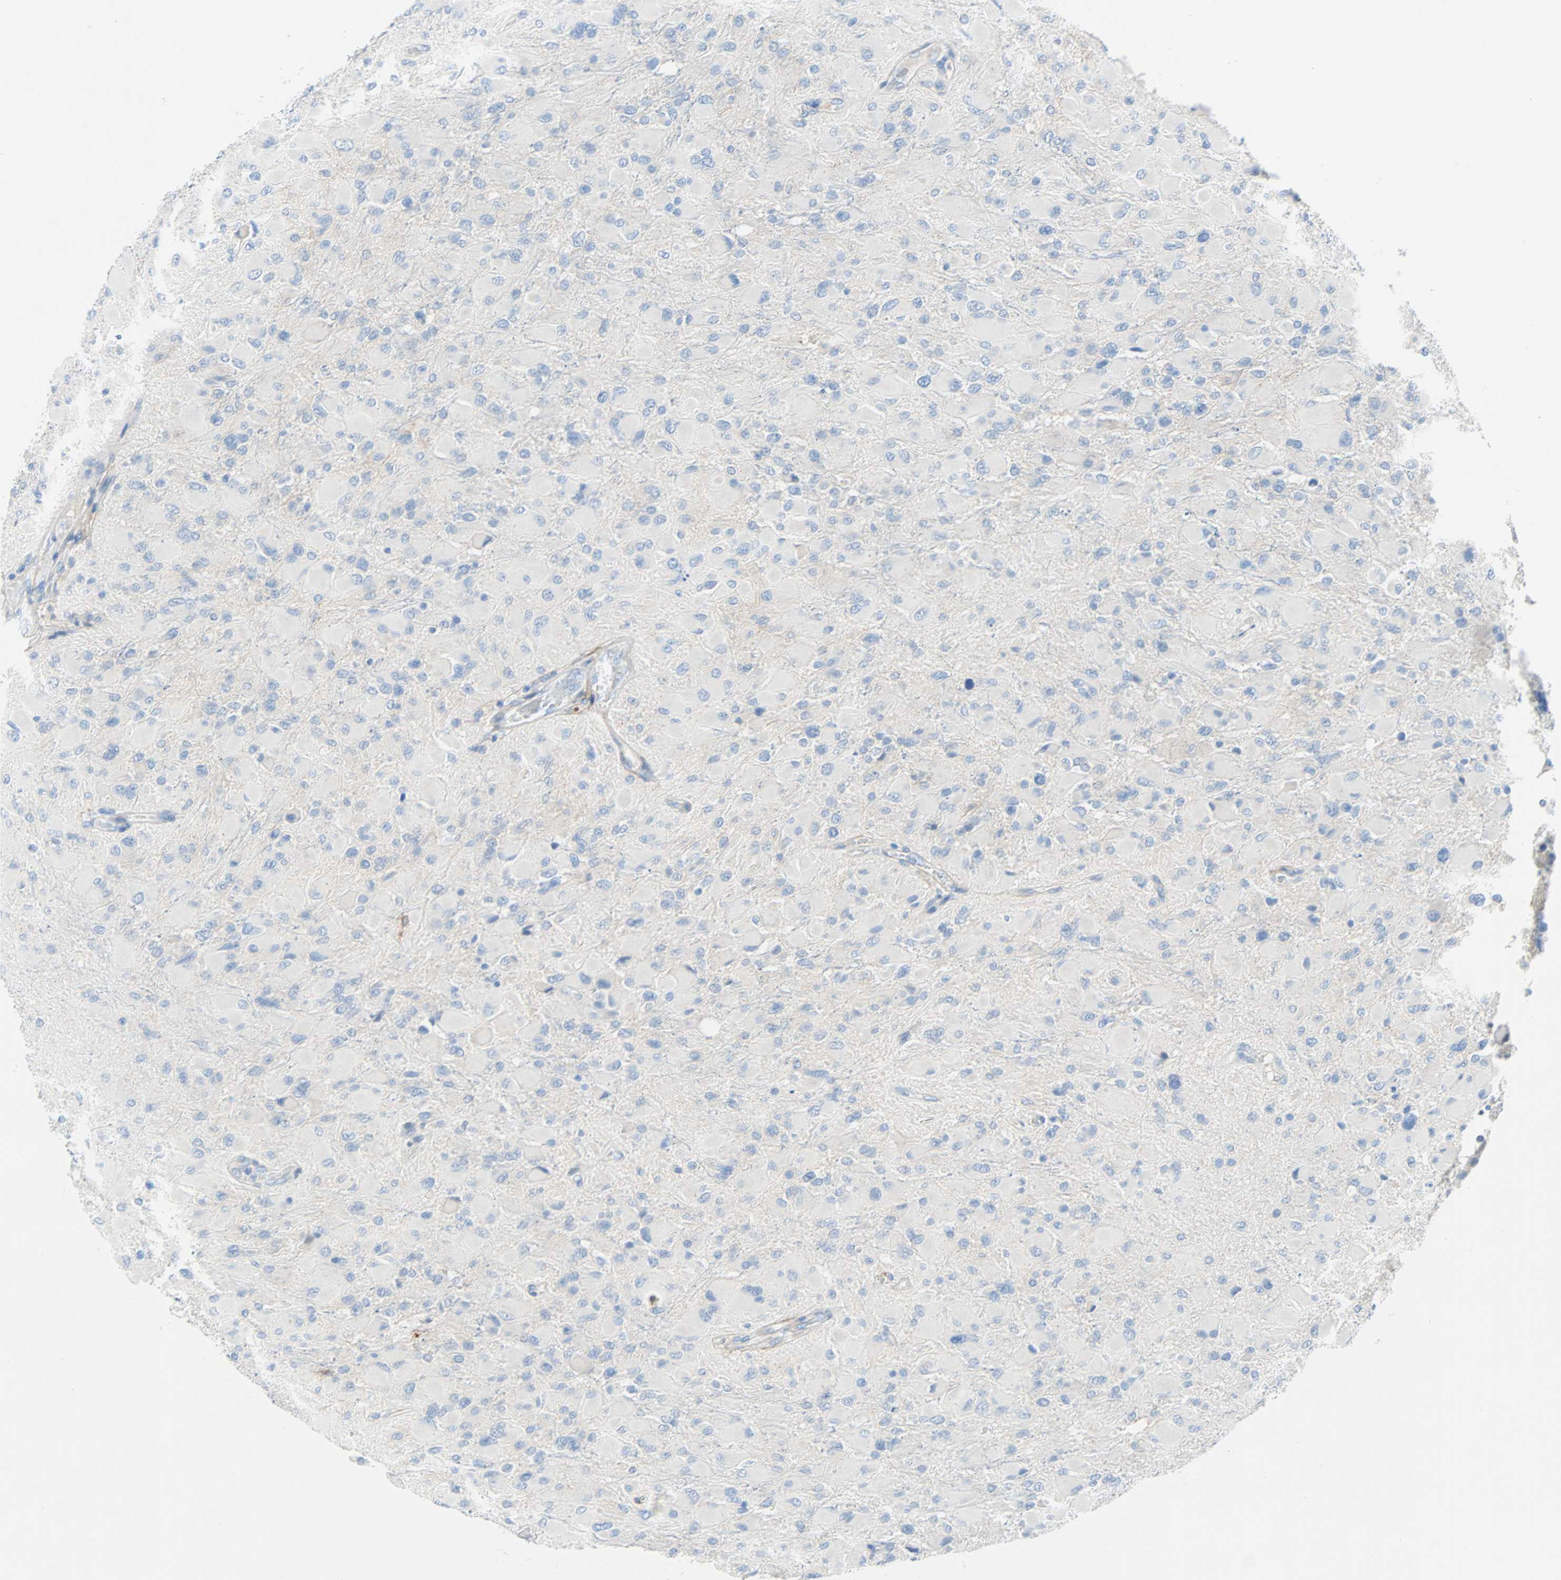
{"staining": {"intensity": "negative", "quantity": "none", "location": "none"}, "tissue": "glioma", "cell_type": "Tumor cells", "image_type": "cancer", "snomed": [{"axis": "morphology", "description": "Glioma, malignant, High grade"}, {"axis": "topography", "description": "Cerebral cortex"}], "caption": "Tumor cells show no significant protein staining in malignant glioma (high-grade).", "gene": "PDPN", "patient": {"sex": "female", "age": 36}}